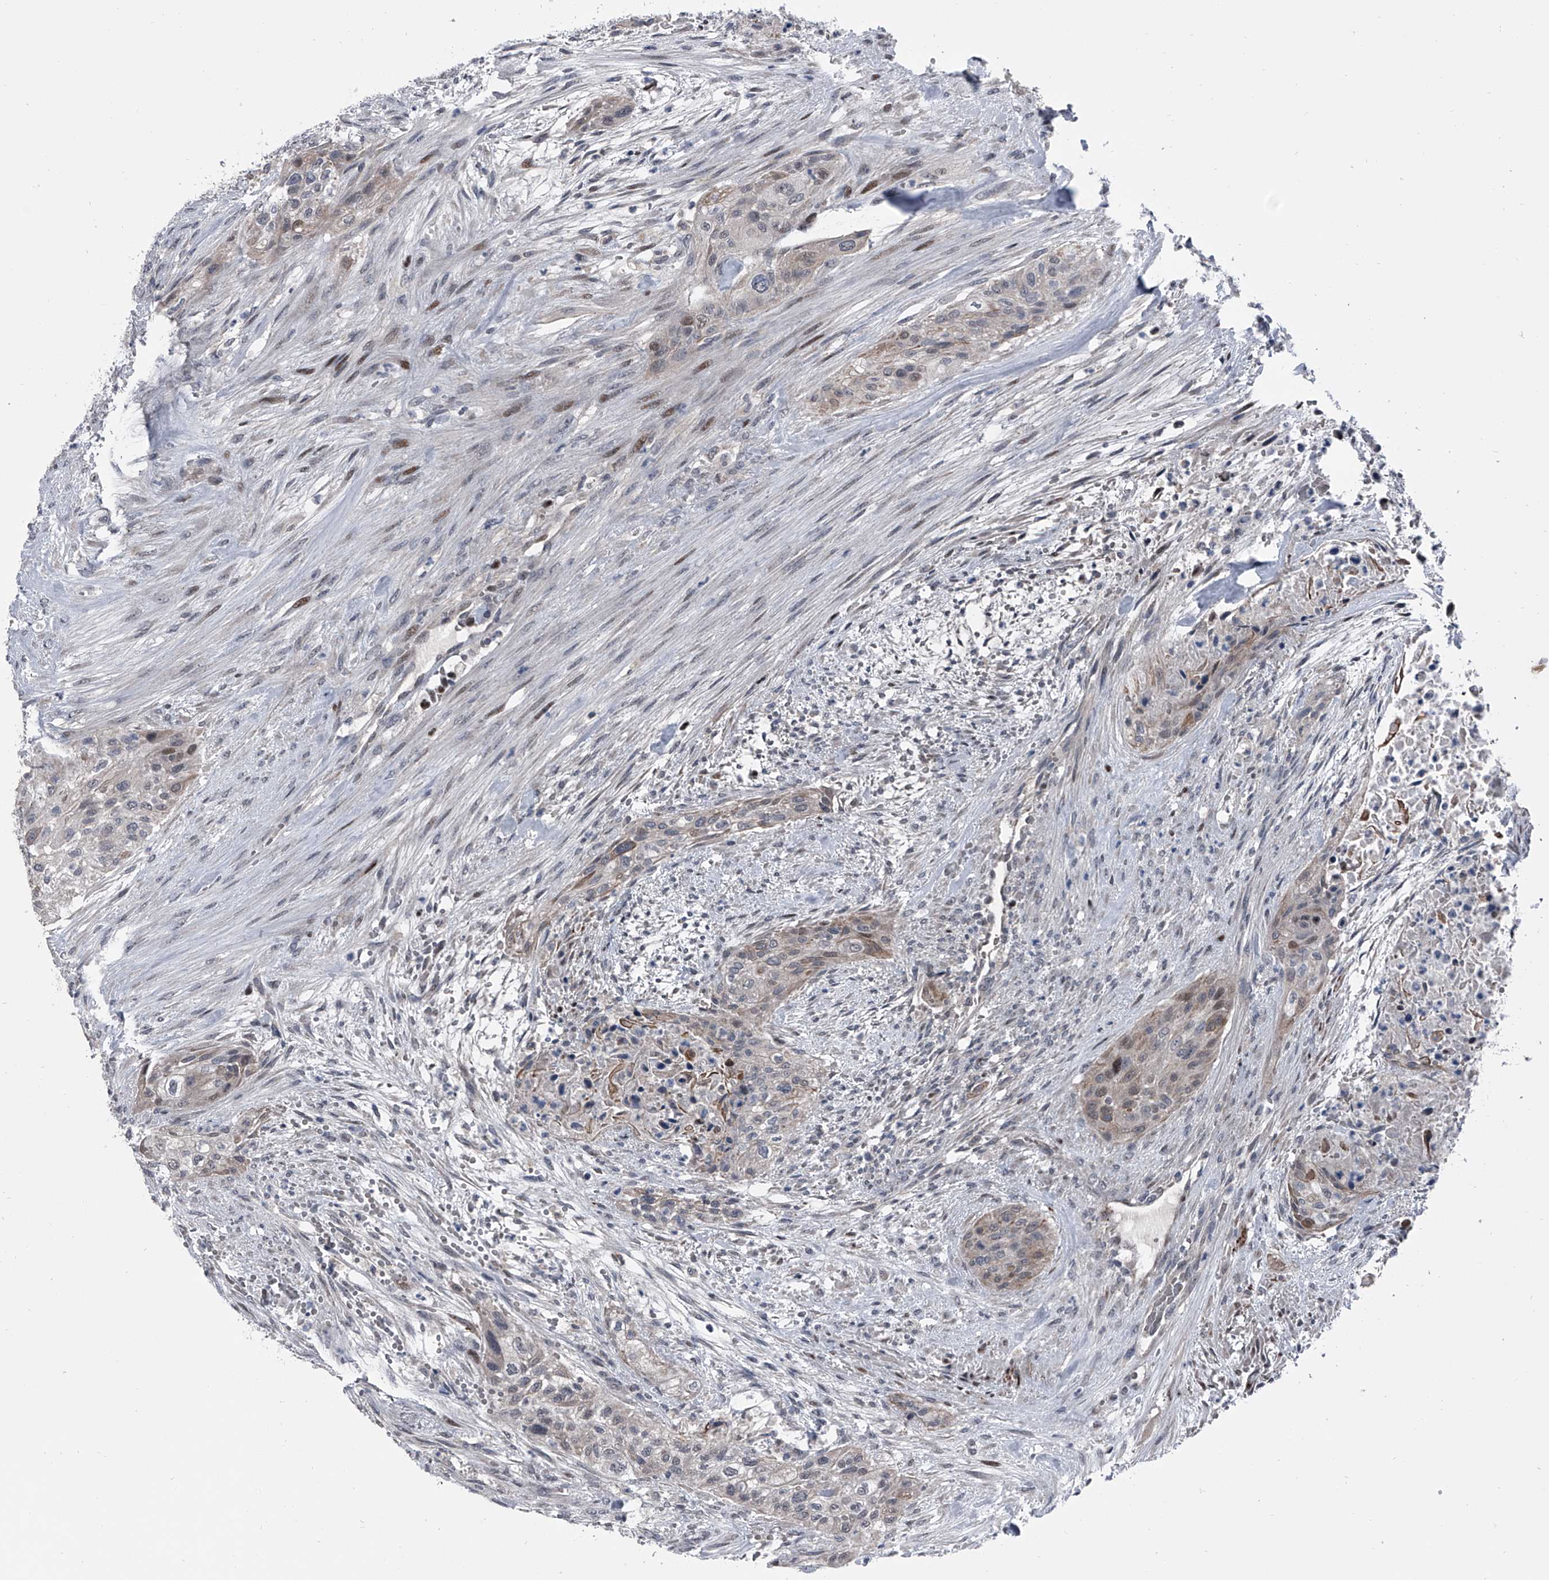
{"staining": {"intensity": "weak", "quantity": "<25%", "location": "cytoplasmic/membranous"}, "tissue": "urothelial cancer", "cell_type": "Tumor cells", "image_type": "cancer", "snomed": [{"axis": "morphology", "description": "Urothelial carcinoma, High grade"}, {"axis": "topography", "description": "Urinary bladder"}], "caption": "Immunohistochemistry of urothelial carcinoma (high-grade) displays no positivity in tumor cells.", "gene": "ELK4", "patient": {"sex": "male", "age": 35}}